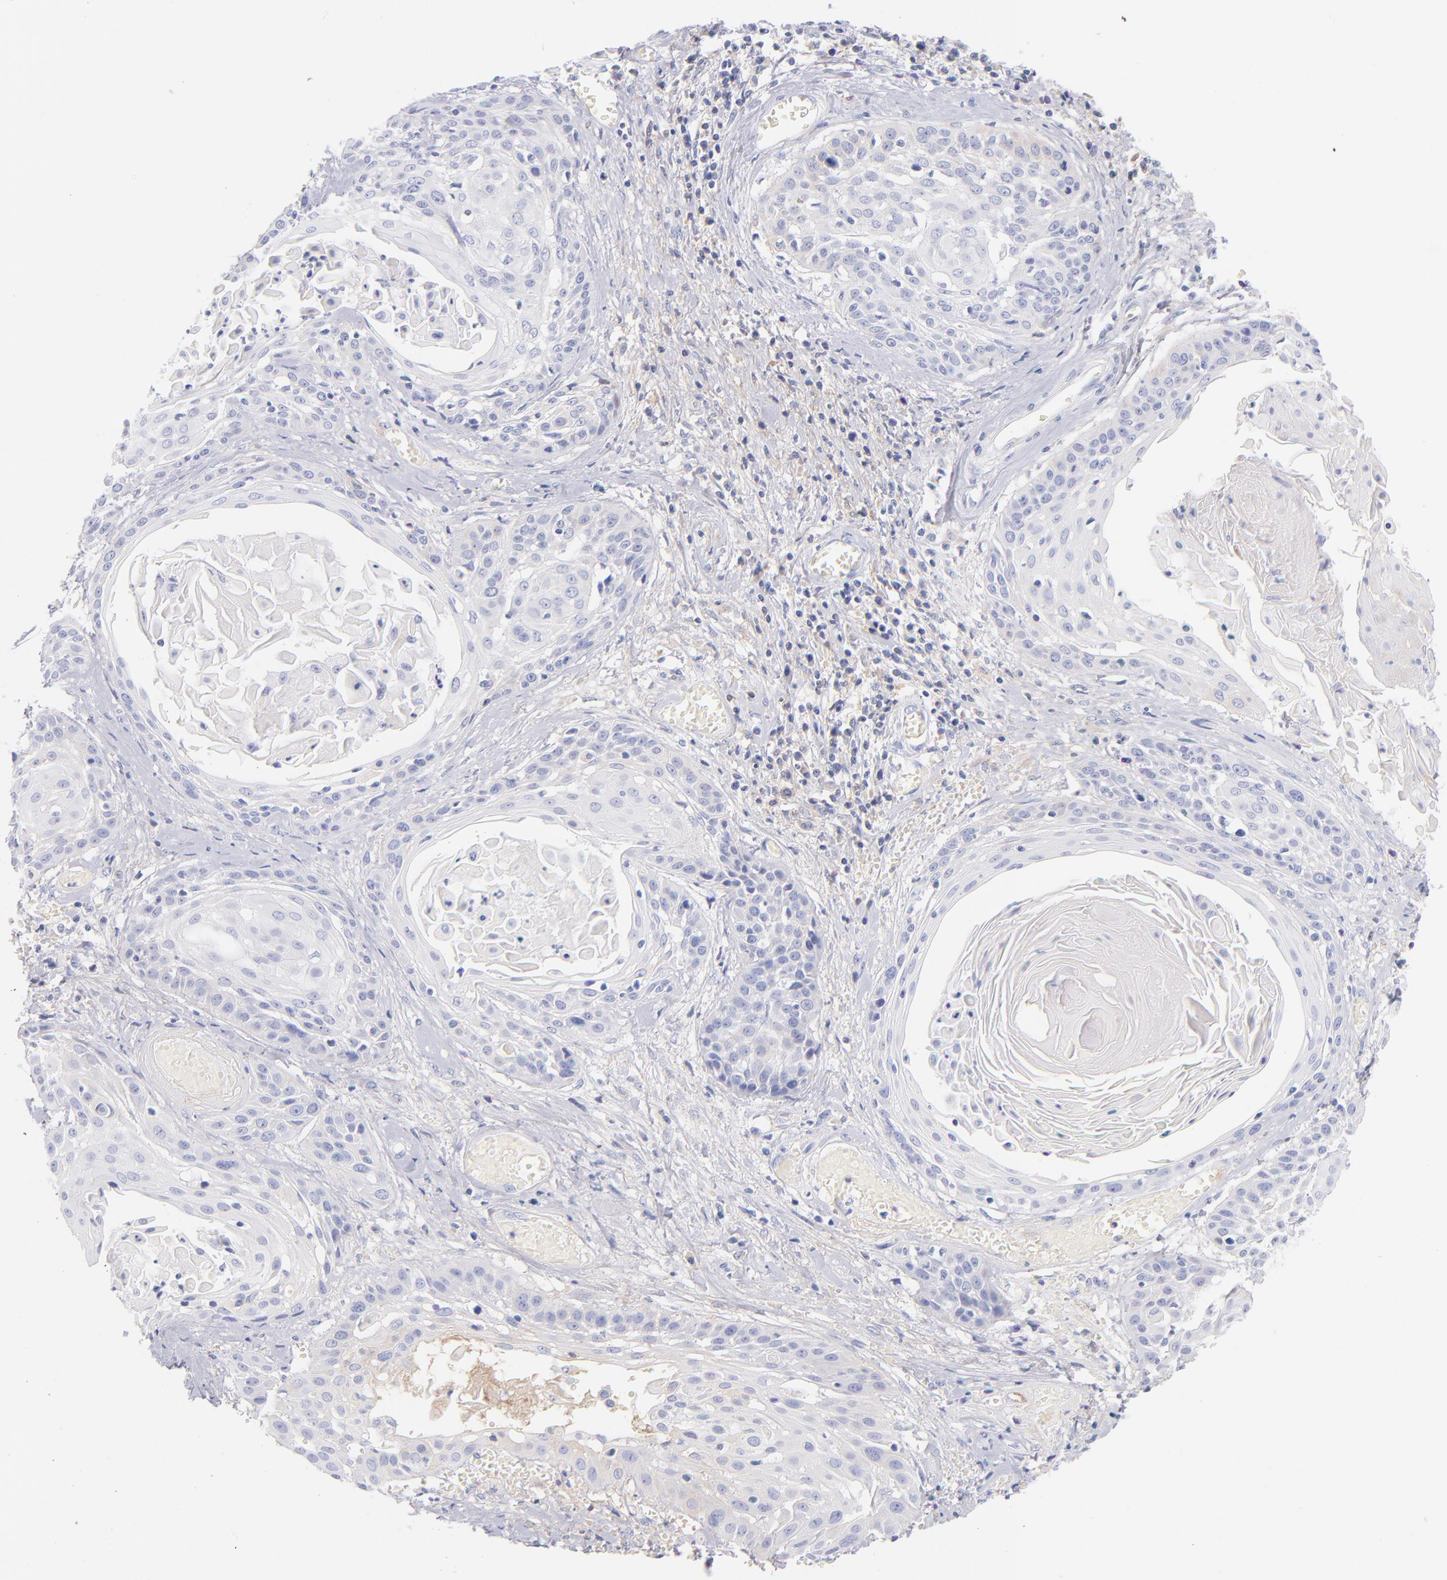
{"staining": {"intensity": "weak", "quantity": "<25%", "location": "cytoplasmic/membranous"}, "tissue": "cervical cancer", "cell_type": "Tumor cells", "image_type": "cancer", "snomed": [{"axis": "morphology", "description": "Squamous cell carcinoma, NOS"}, {"axis": "topography", "description": "Cervix"}], "caption": "Immunohistochemistry micrograph of neoplastic tissue: squamous cell carcinoma (cervical) stained with DAB displays no significant protein staining in tumor cells.", "gene": "HP", "patient": {"sex": "female", "age": 57}}